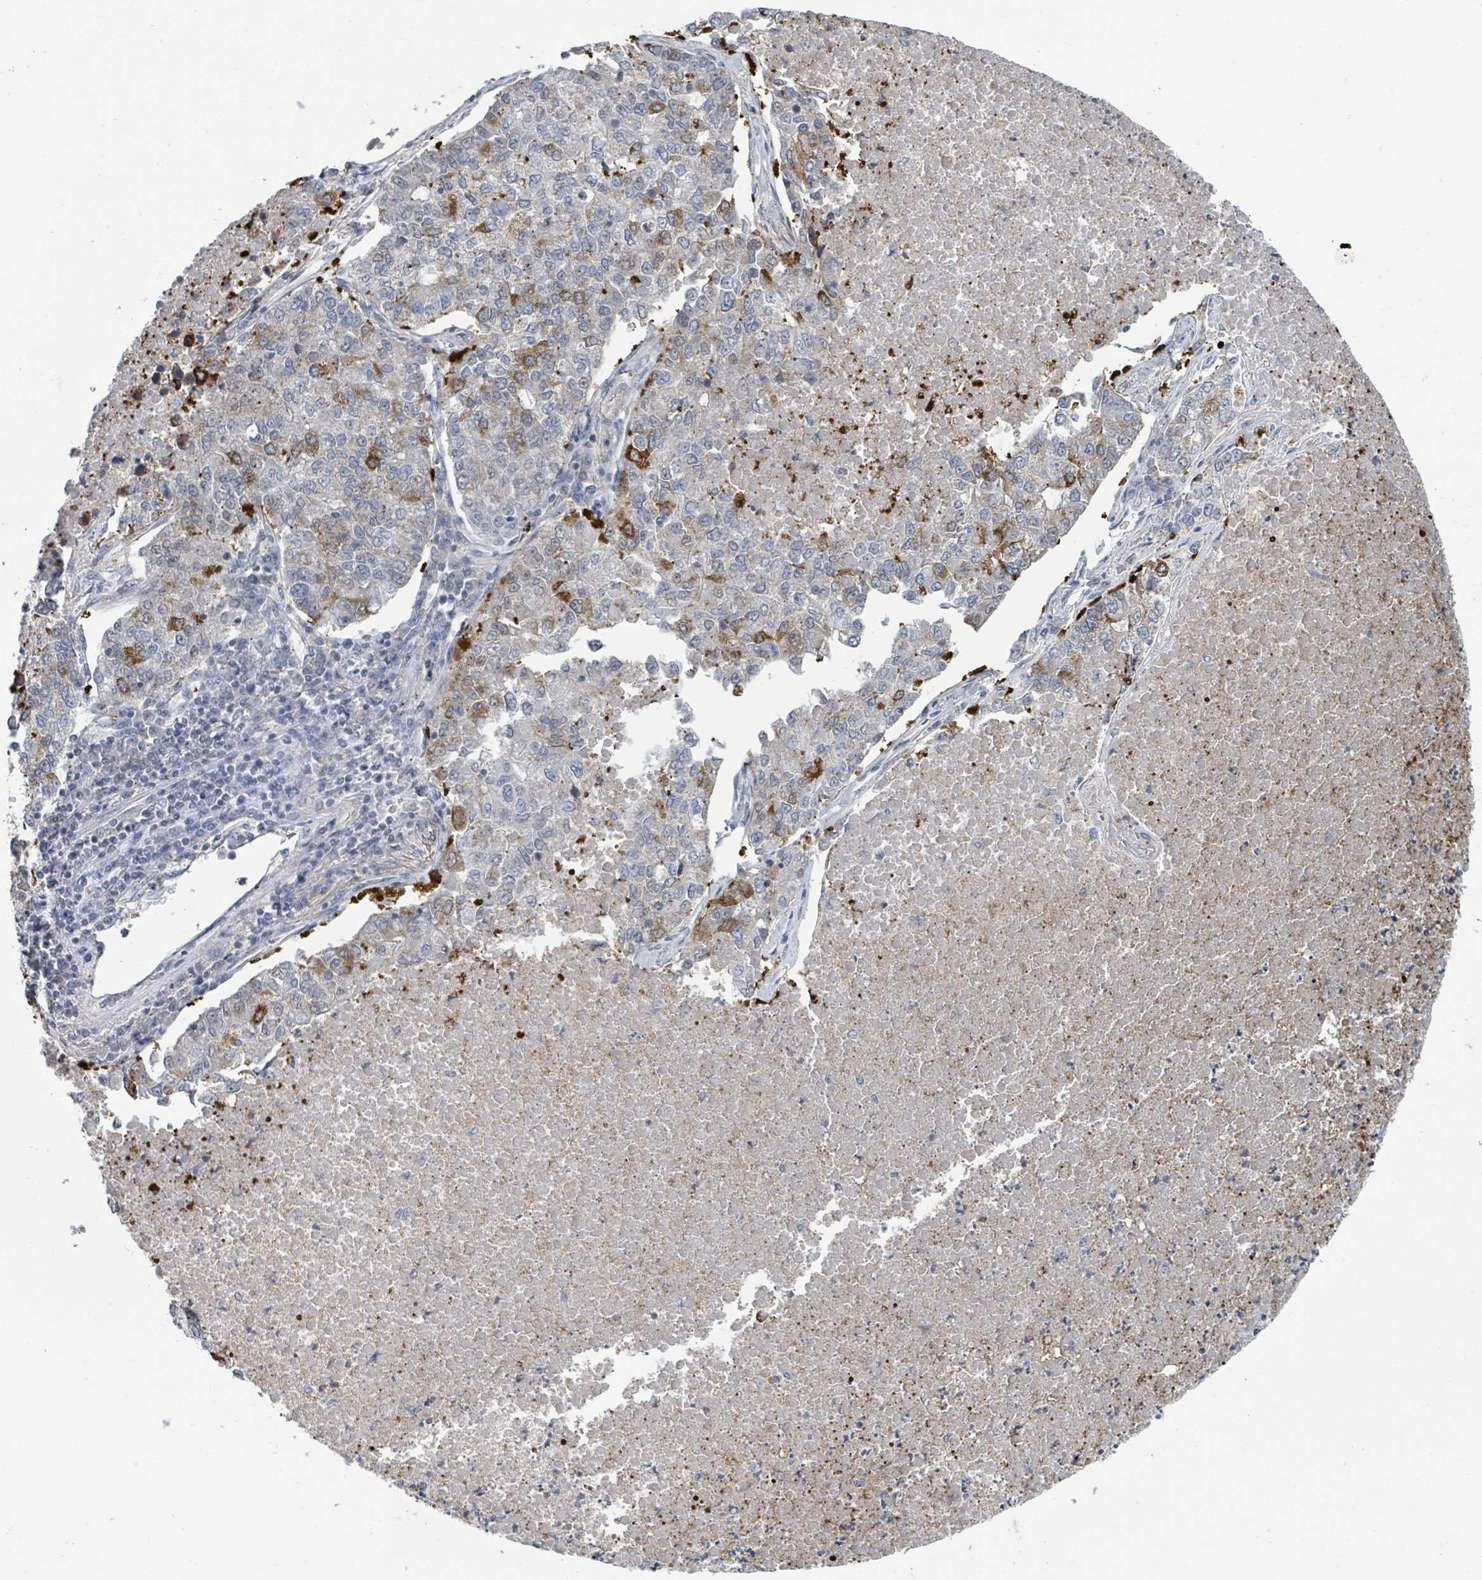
{"staining": {"intensity": "moderate", "quantity": "<25%", "location": "cytoplasmic/membranous"}, "tissue": "lung cancer", "cell_type": "Tumor cells", "image_type": "cancer", "snomed": [{"axis": "morphology", "description": "Adenocarcinoma, NOS"}, {"axis": "topography", "description": "Lung"}], "caption": "An IHC image of tumor tissue is shown. Protein staining in brown highlights moderate cytoplasmic/membranous positivity in lung adenocarcinoma within tumor cells.", "gene": "ANKRD55", "patient": {"sex": "male", "age": 49}}